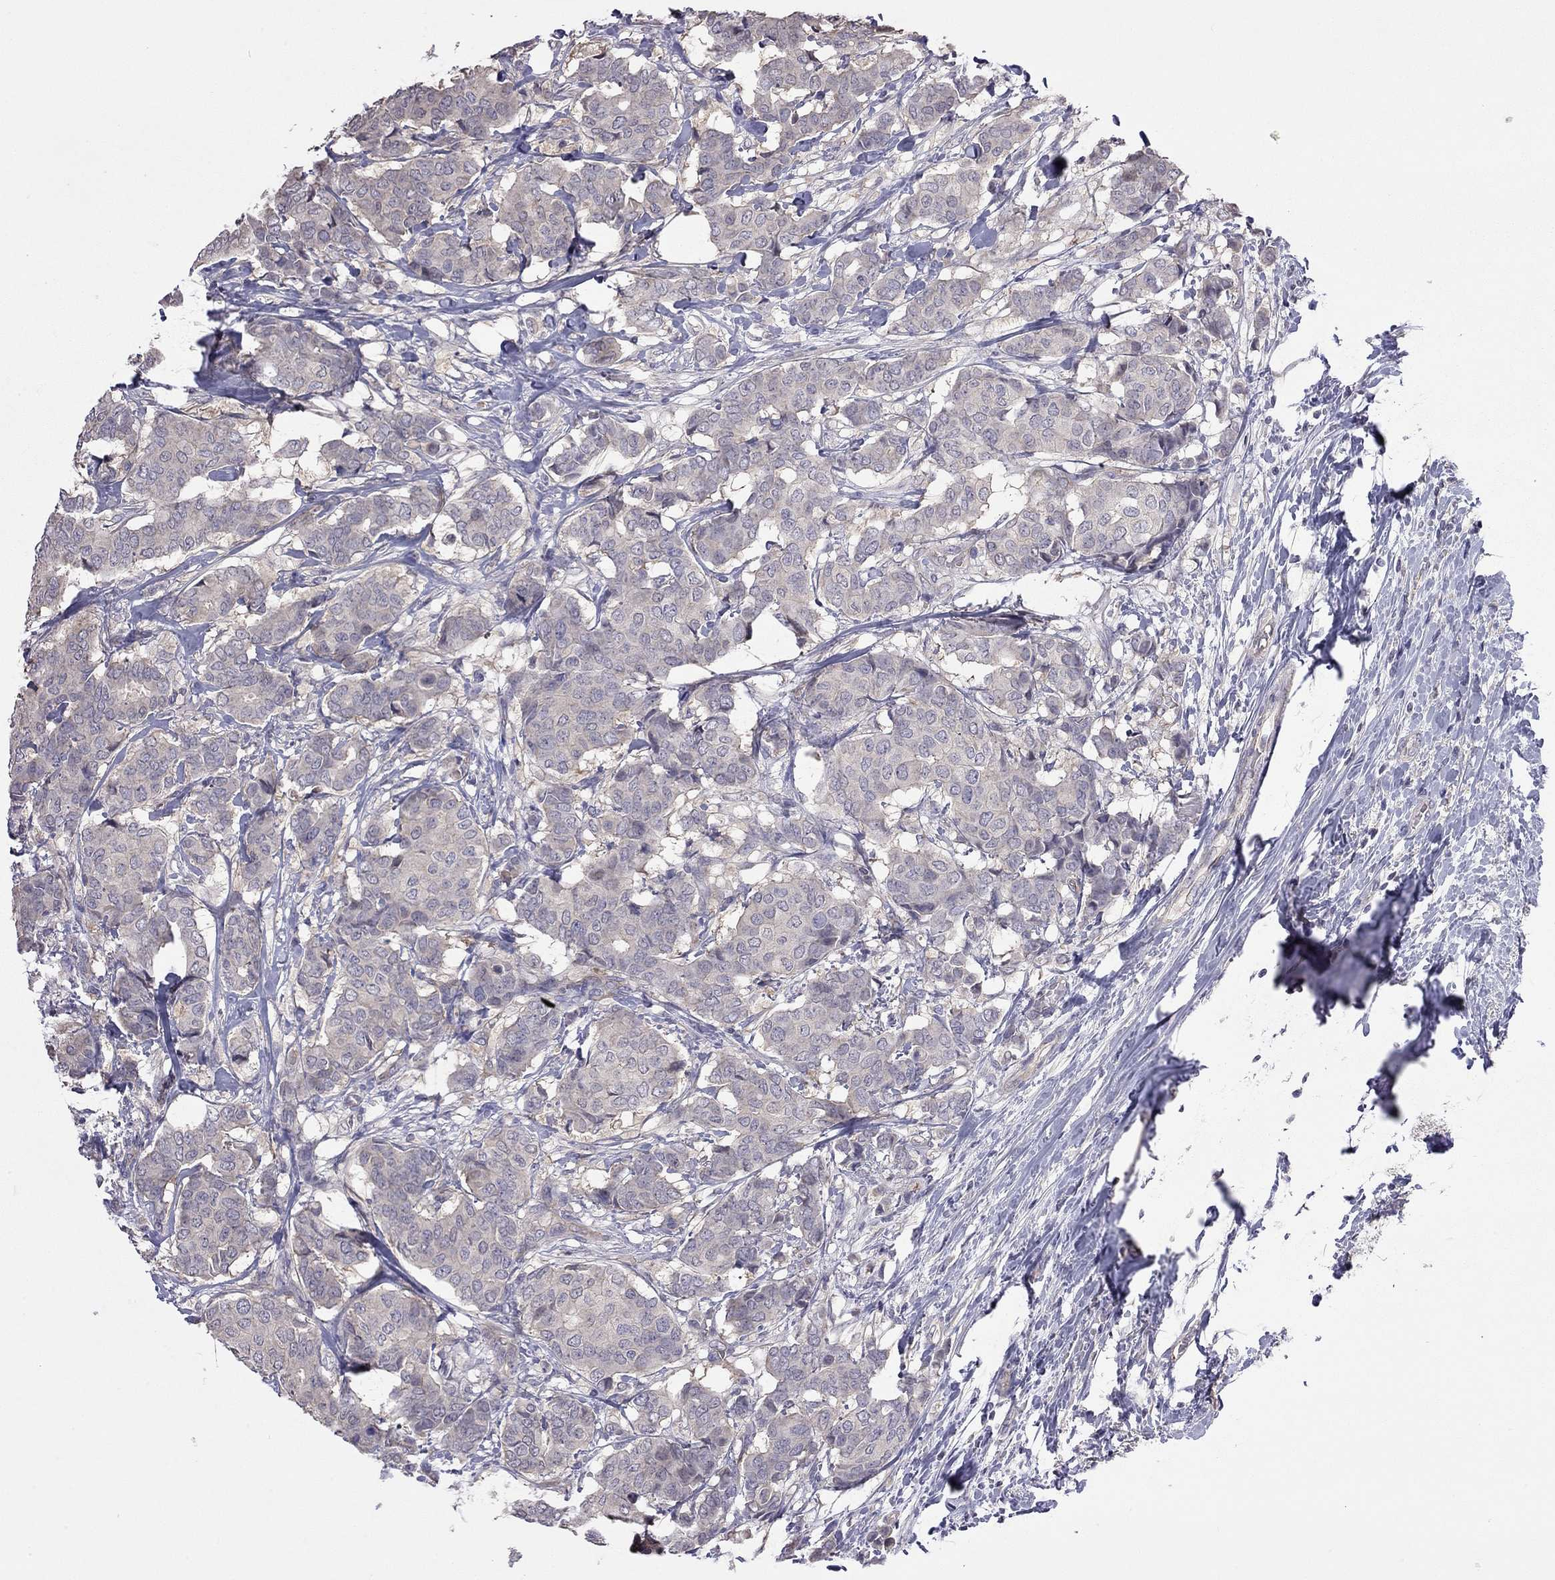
{"staining": {"intensity": "negative", "quantity": "none", "location": "none"}, "tissue": "breast cancer", "cell_type": "Tumor cells", "image_type": "cancer", "snomed": [{"axis": "morphology", "description": "Duct carcinoma"}, {"axis": "topography", "description": "Breast"}], "caption": "This histopathology image is of breast invasive ductal carcinoma stained with immunohistochemistry (IHC) to label a protein in brown with the nuclei are counter-stained blue. There is no staining in tumor cells.", "gene": "FEZ1", "patient": {"sex": "female", "age": 75}}